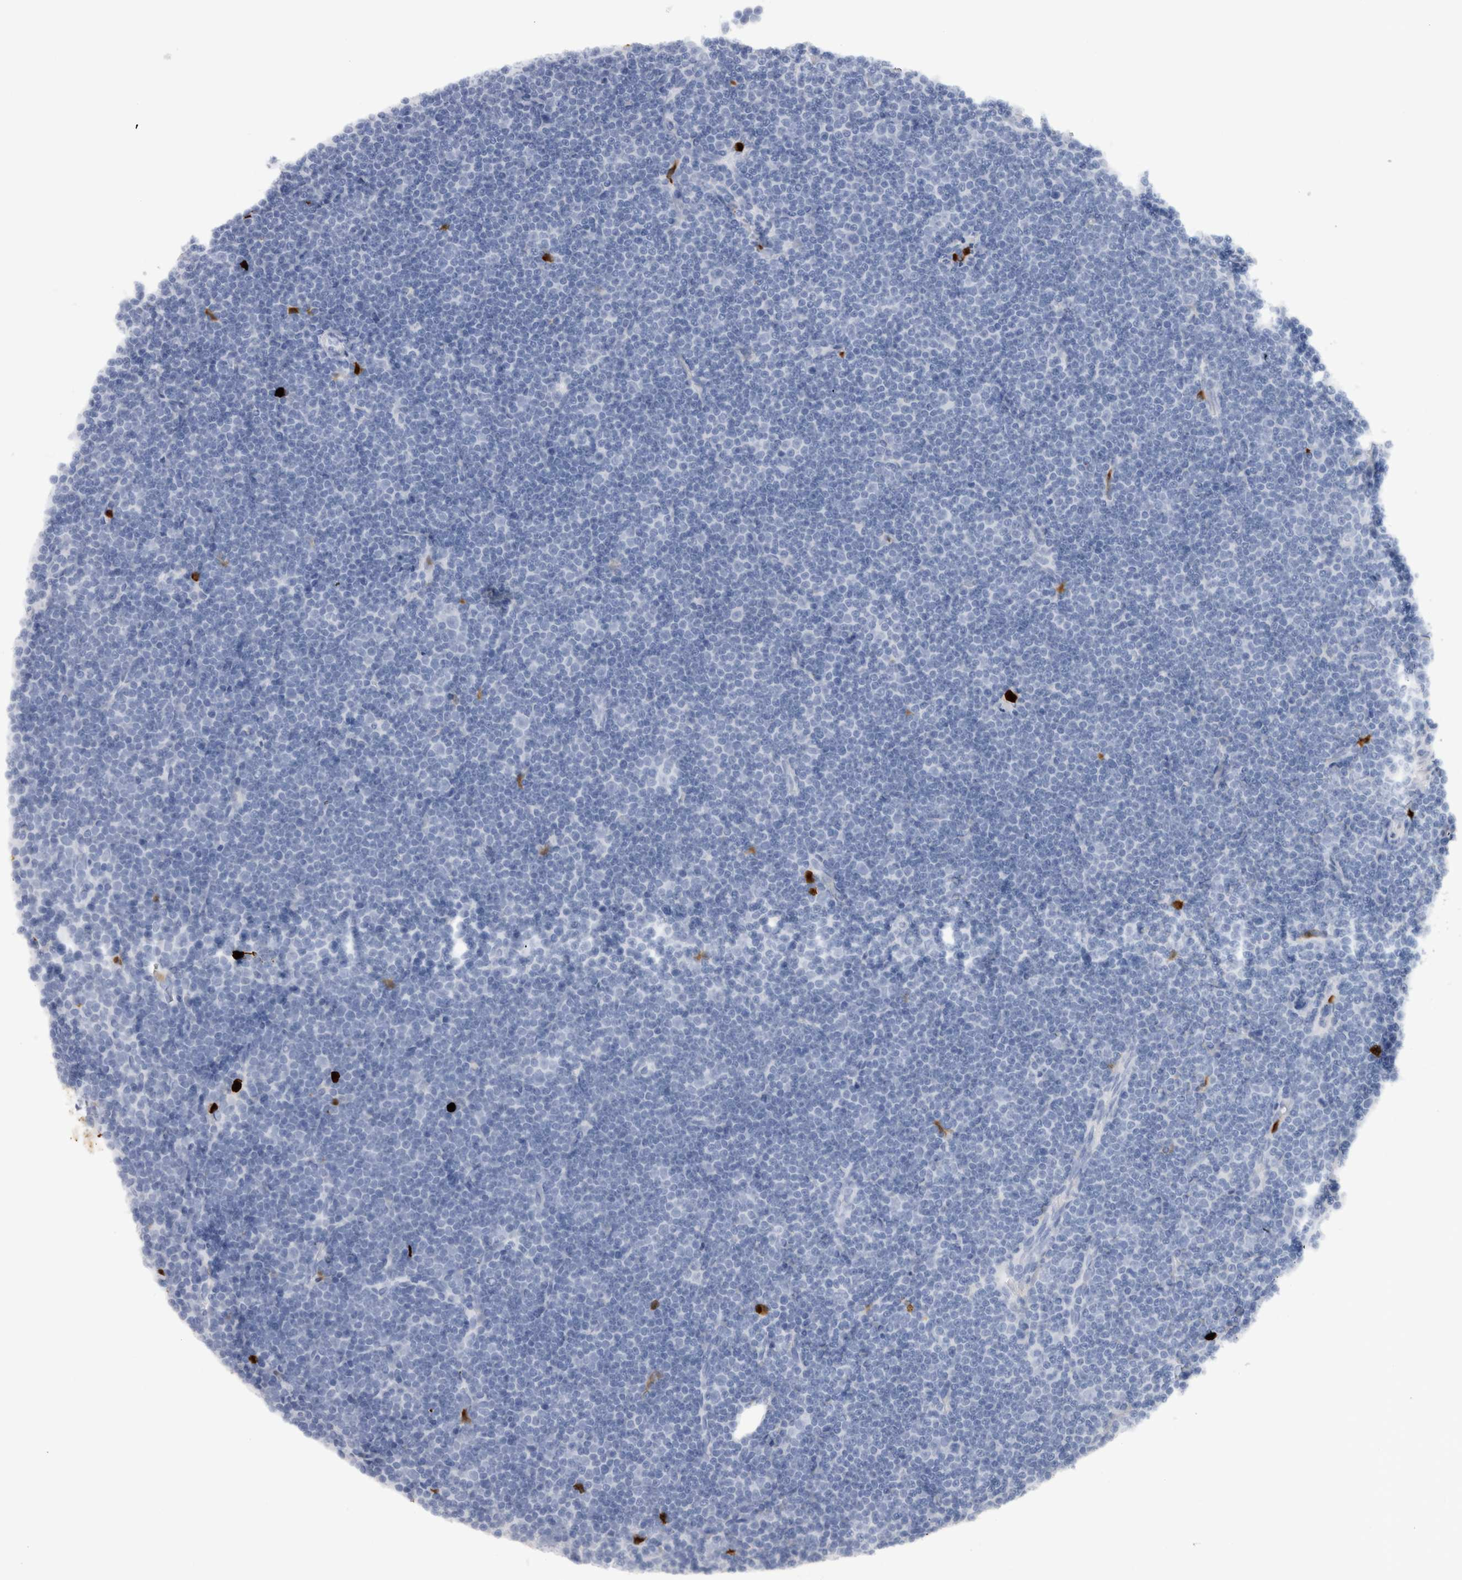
{"staining": {"intensity": "negative", "quantity": "none", "location": "none"}, "tissue": "lymphoma", "cell_type": "Tumor cells", "image_type": "cancer", "snomed": [{"axis": "morphology", "description": "Malignant lymphoma, non-Hodgkin's type, Low grade"}, {"axis": "topography", "description": "Lymph node"}], "caption": "The immunohistochemistry image has no significant positivity in tumor cells of lymphoma tissue.", "gene": "S100A8", "patient": {"sex": "female", "age": 67}}